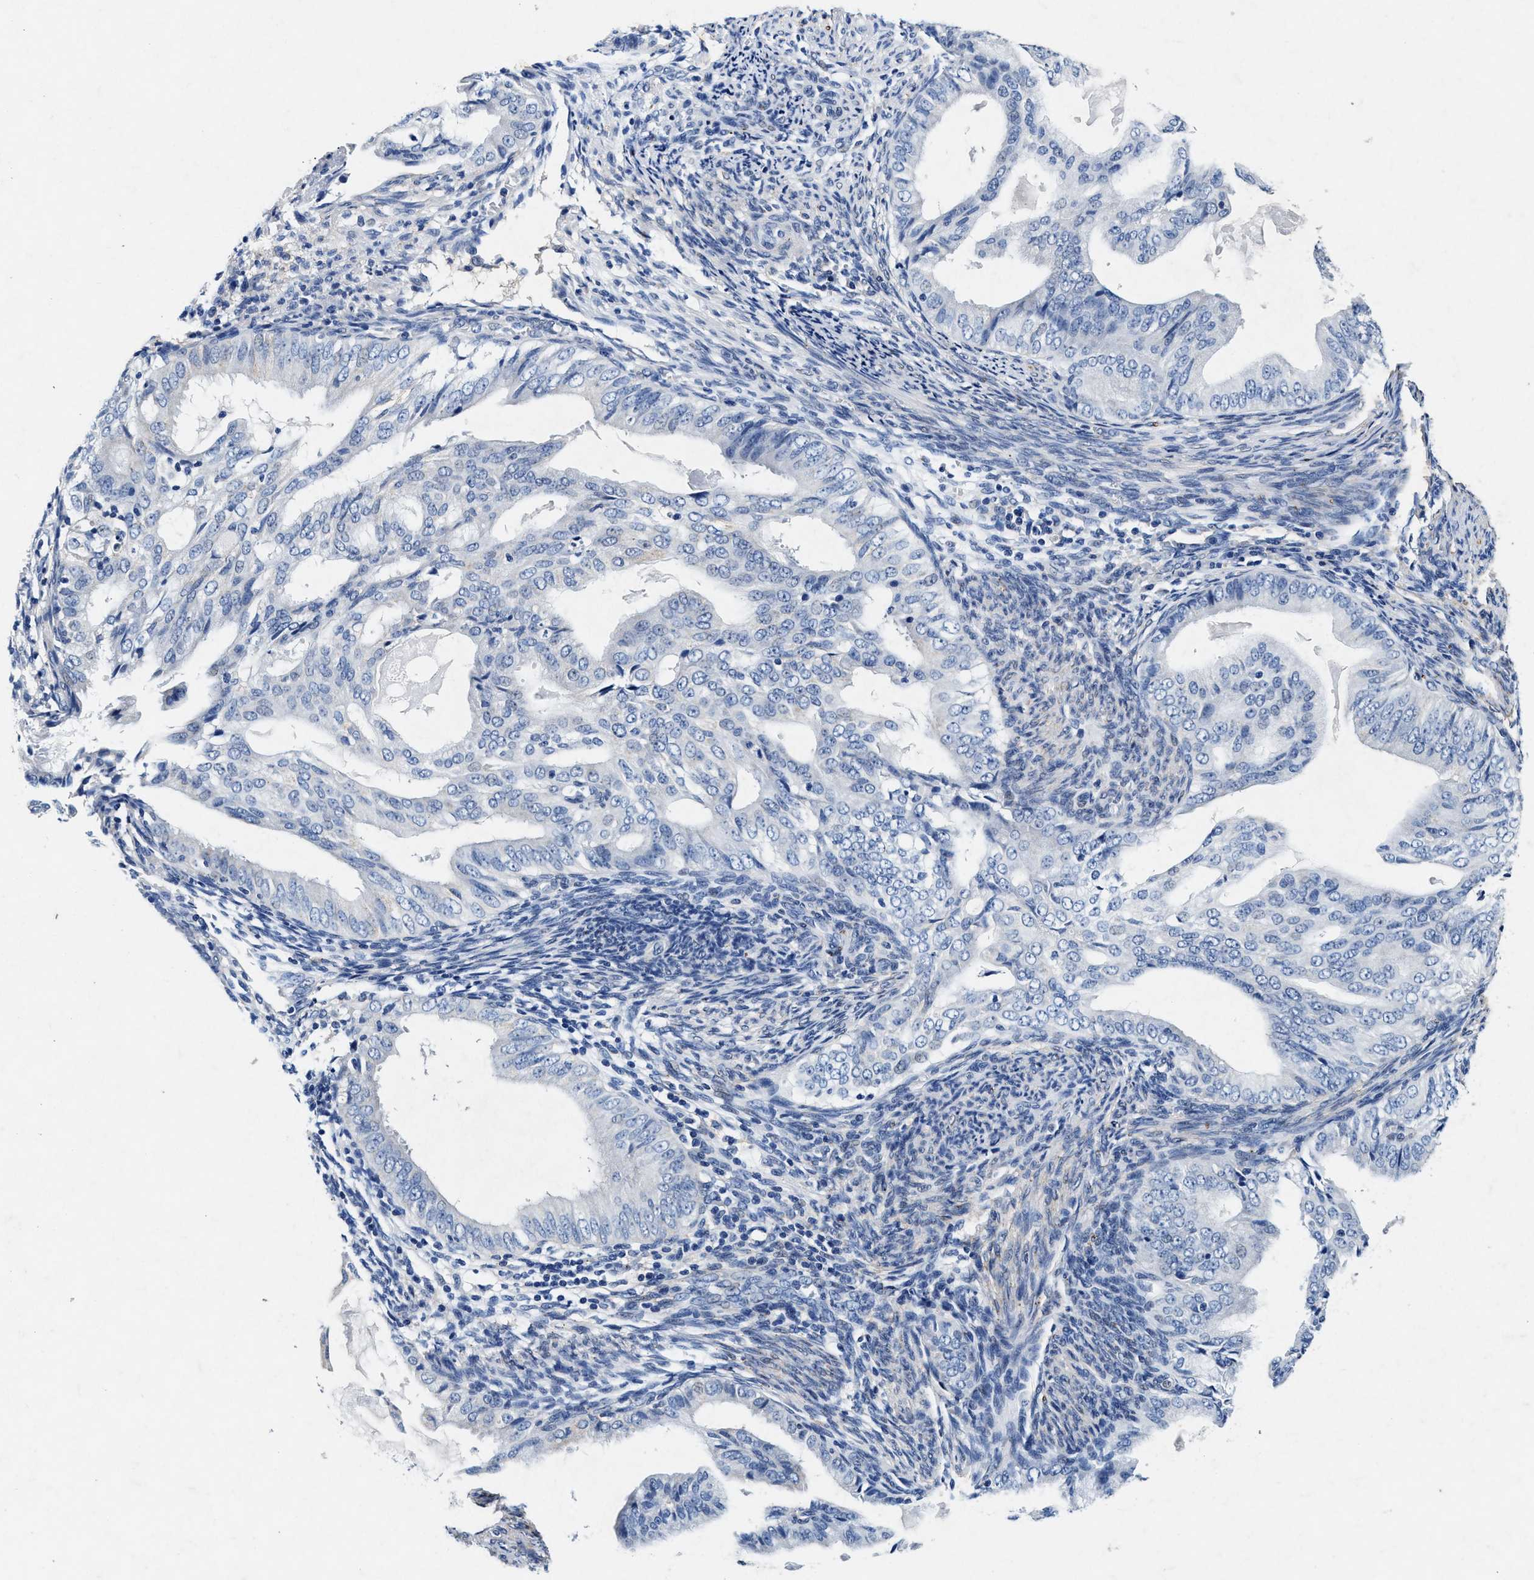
{"staining": {"intensity": "negative", "quantity": "none", "location": "none"}, "tissue": "endometrial cancer", "cell_type": "Tumor cells", "image_type": "cancer", "snomed": [{"axis": "morphology", "description": "Adenocarcinoma, NOS"}, {"axis": "topography", "description": "Endometrium"}], "caption": "This is a micrograph of IHC staining of endometrial adenocarcinoma, which shows no expression in tumor cells.", "gene": "SLC8A1", "patient": {"sex": "female", "age": 58}}